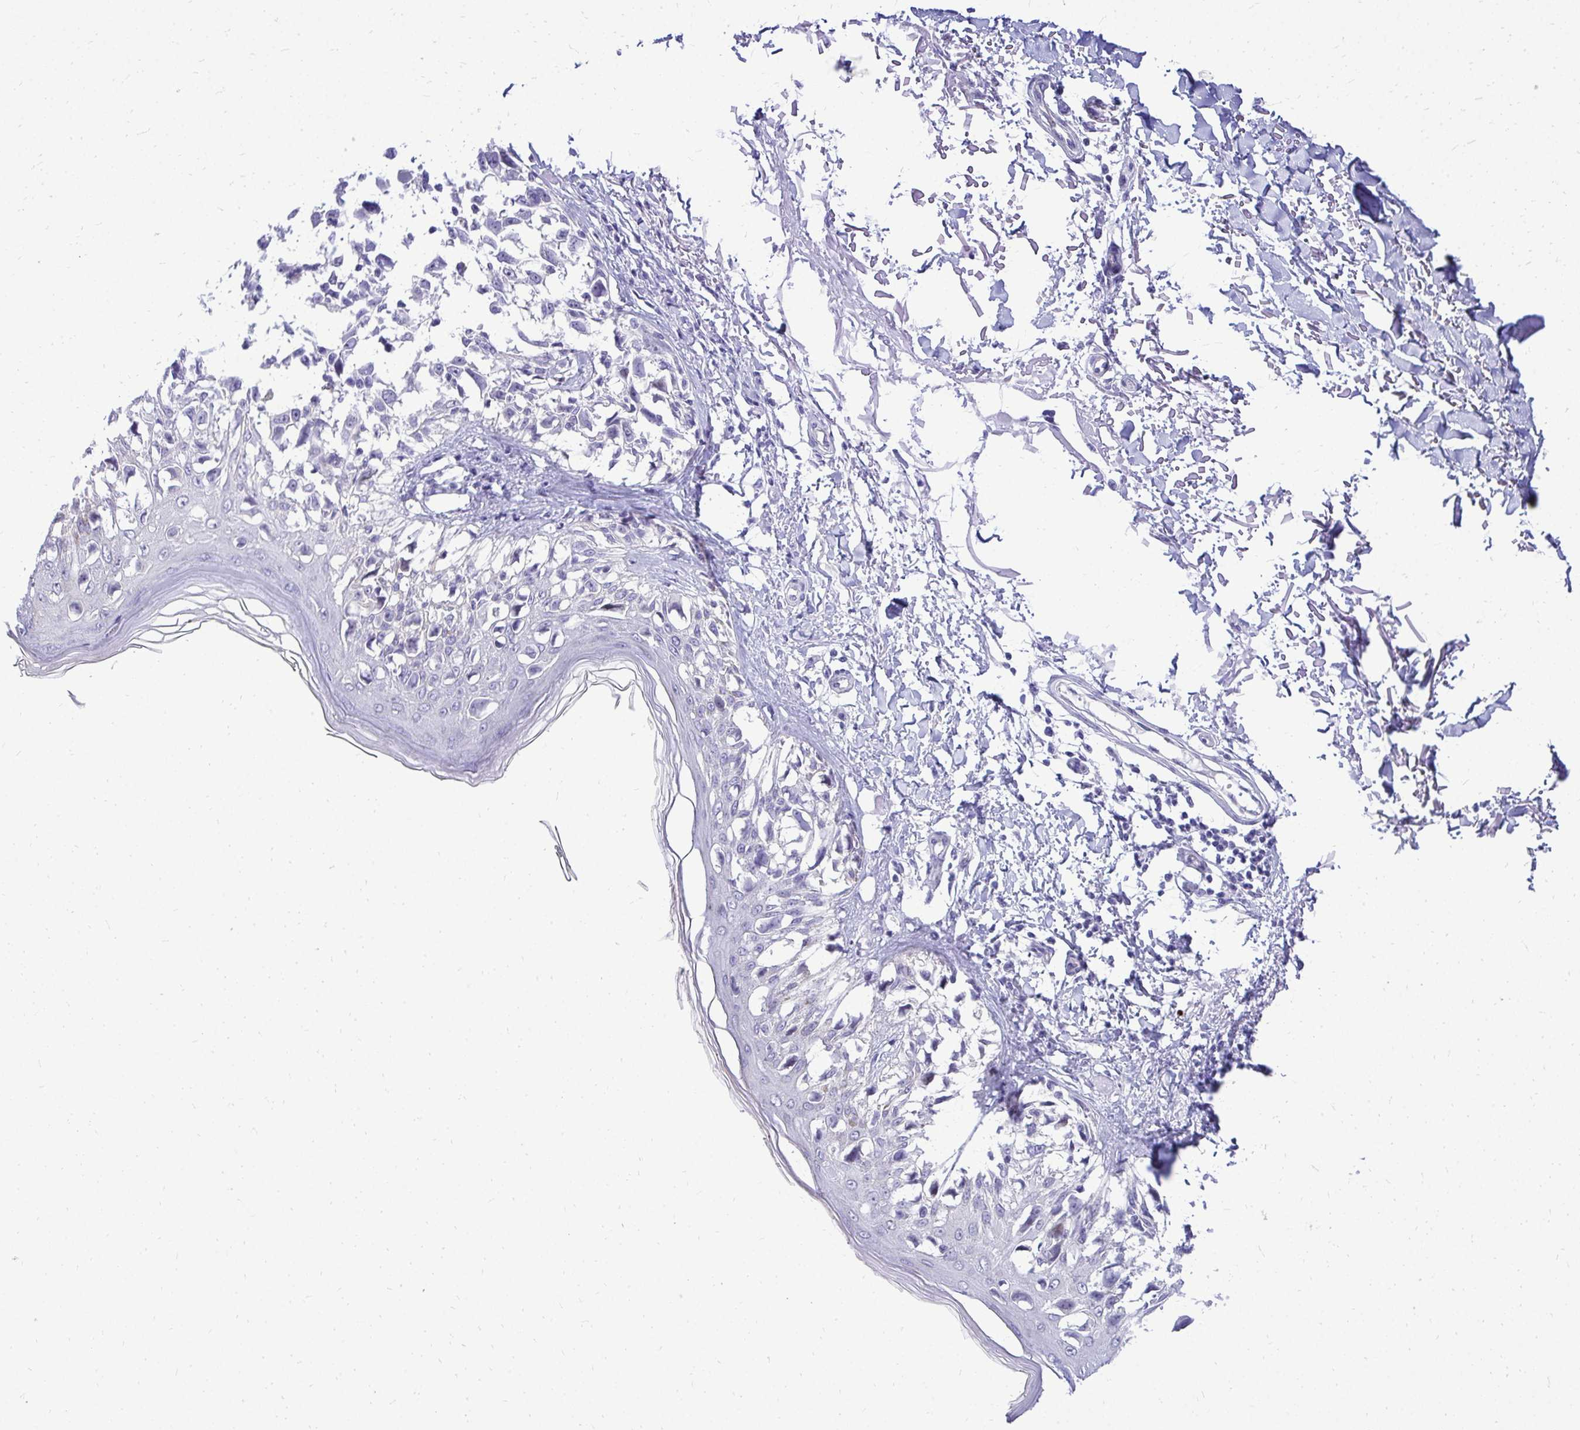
{"staining": {"intensity": "negative", "quantity": "none", "location": "none"}, "tissue": "melanoma", "cell_type": "Tumor cells", "image_type": "cancer", "snomed": [{"axis": "morphology", "description": "Malignant melanoma, NOS"}, {"axis": "topography", "description": "Skin"}], "caption": "This photomicrograph is of melanoma stained with immunohistochemistry to label a protein in brown with the nuclei are counter-stained blue. There is no expression in tumor cells.", "gene": "ZSWIM9", "patient": {"sex": "male", "age": 73}}